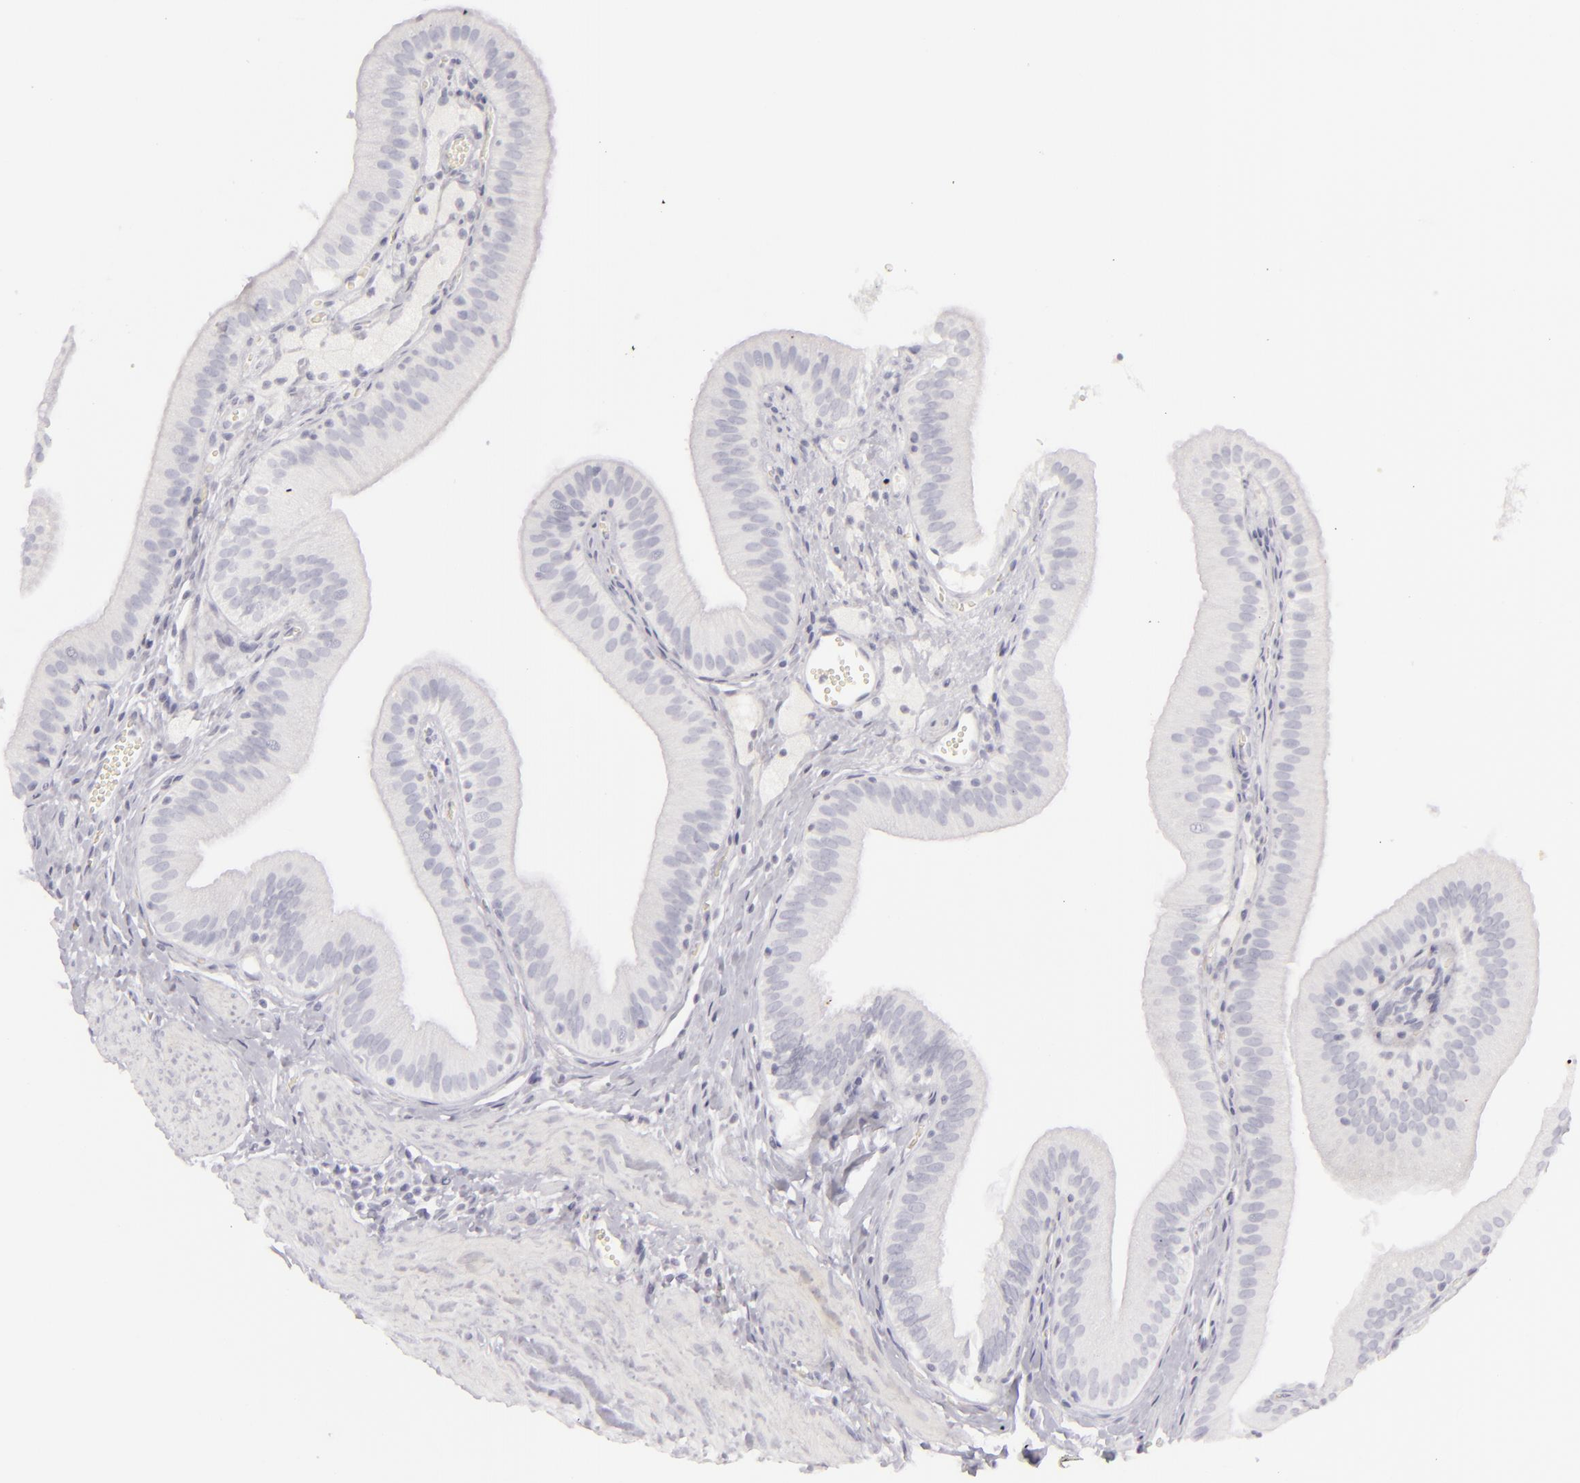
{"staining": {"intensity": "negative", "quantity": "none", "location": "none"}, "tissue": "gallbladder", "cell_type": "Glandular cells", "image_type": "normal", "snomed": [{"axis": "morphology", "description": "Normal tissue, NOS"}, {"axis": "topography", "description": "Gallbladder"}], "caption": "A photomicrograph of gallbladder stained for a protein exhibits no brown staining in glandular cells. Brightfield microscopy of IHC stained with DAB (brown) and hematoxylin (blue), captured at high magnification.", "gene": "CDX2", "patient": {"sex": "female", "age": 24}}